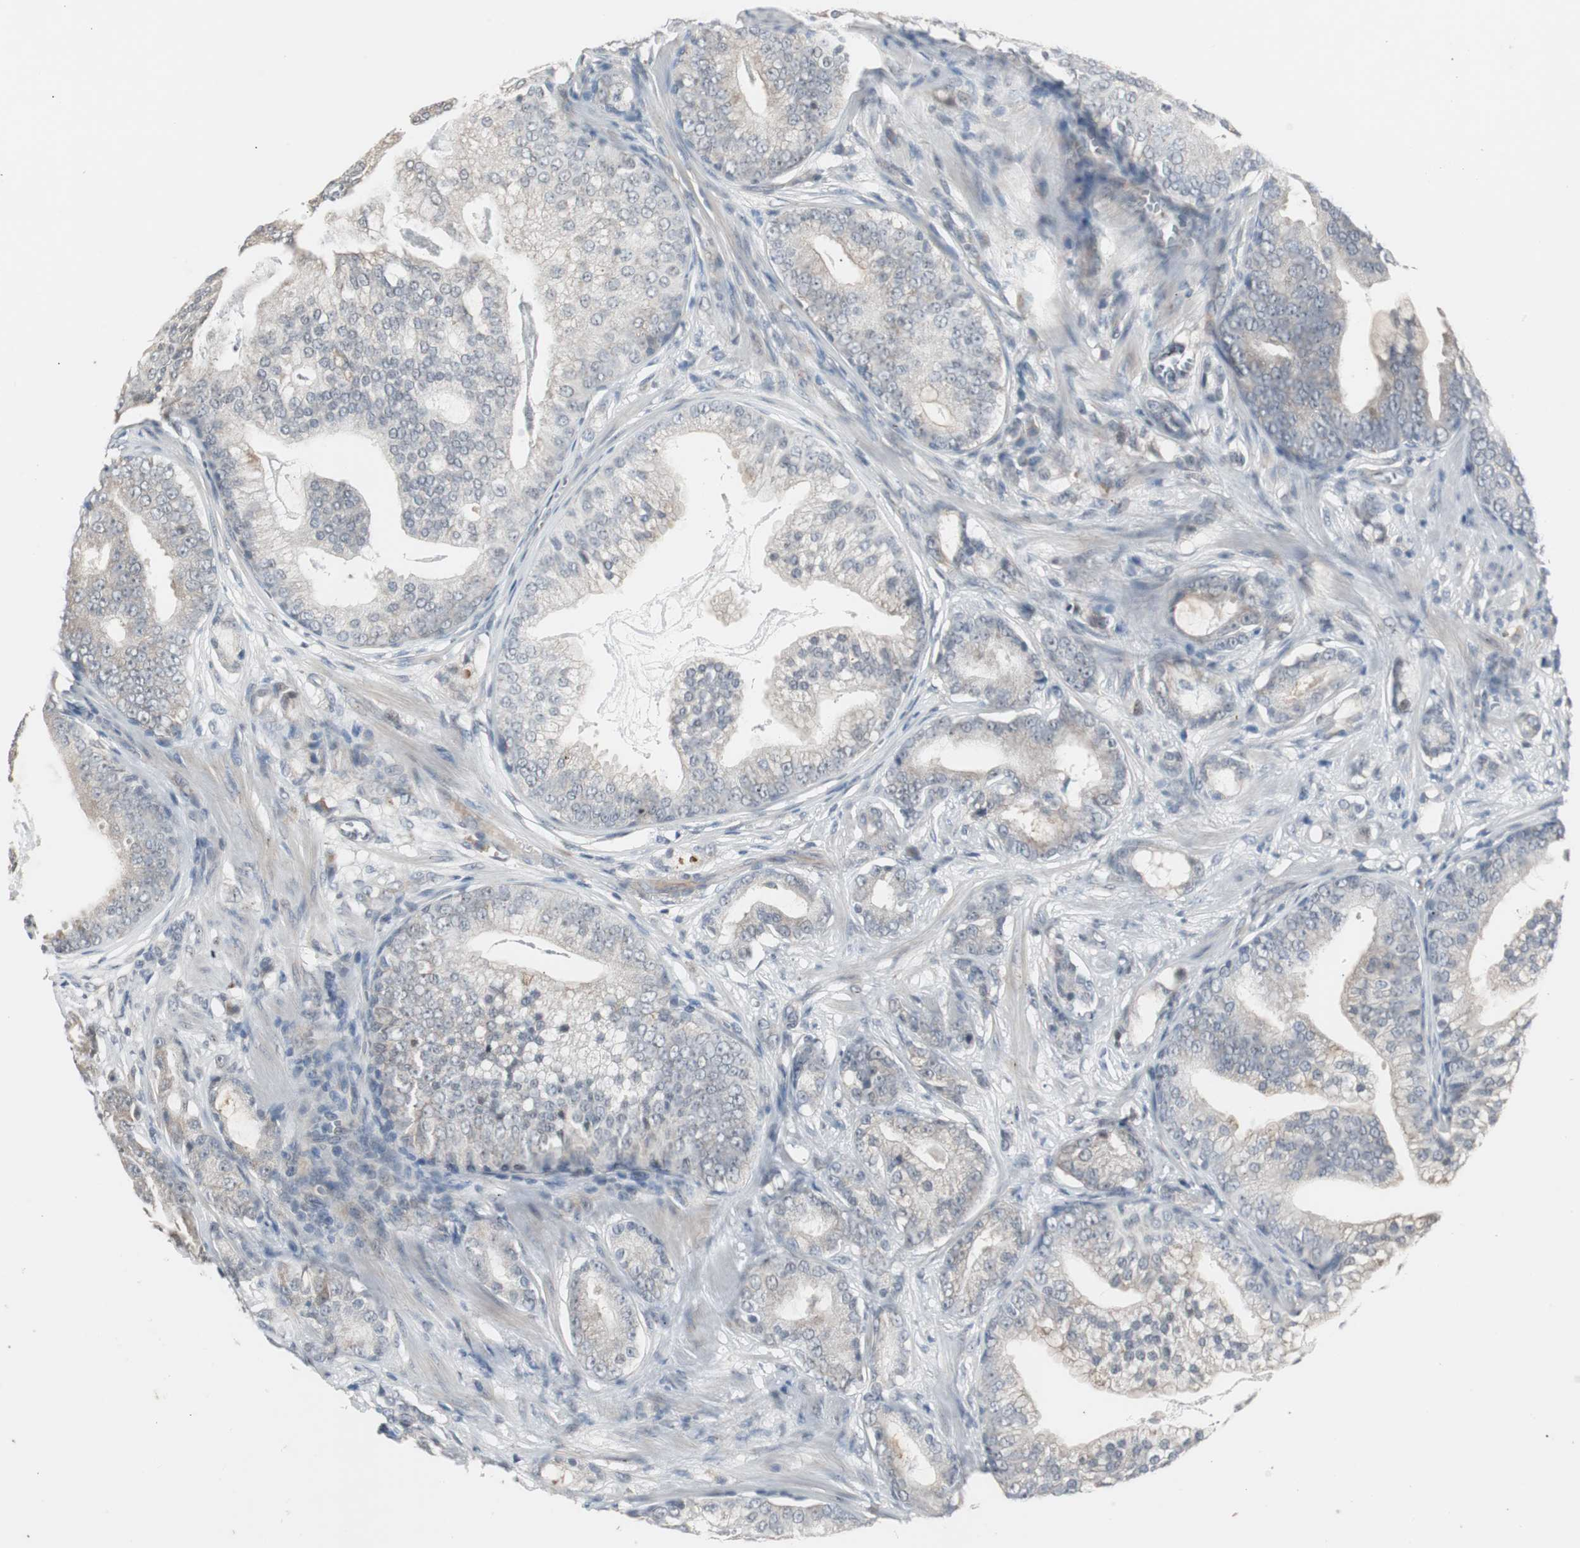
{"staining": {"intensity": "weak", "quantity": ">75%", "location": "cytoplasmic/membranous"}, "tissue": "prostate cancer", "cell_type": "Tumor cells", "image_type": "cancer", "snomed": [{"axis": "morphology", "description": "Adenocarcinoma, Low grade"}, {"axis": "topography", "description": "Prostate"}], "caption": "Protein analysis of prostate cancer tissue shows weak cytoplasmic/membranous positivity in approximately >75% of tumor cells.", "gene": "ZMPSTE24", "patient": {"sex": "male", "age": 58}}